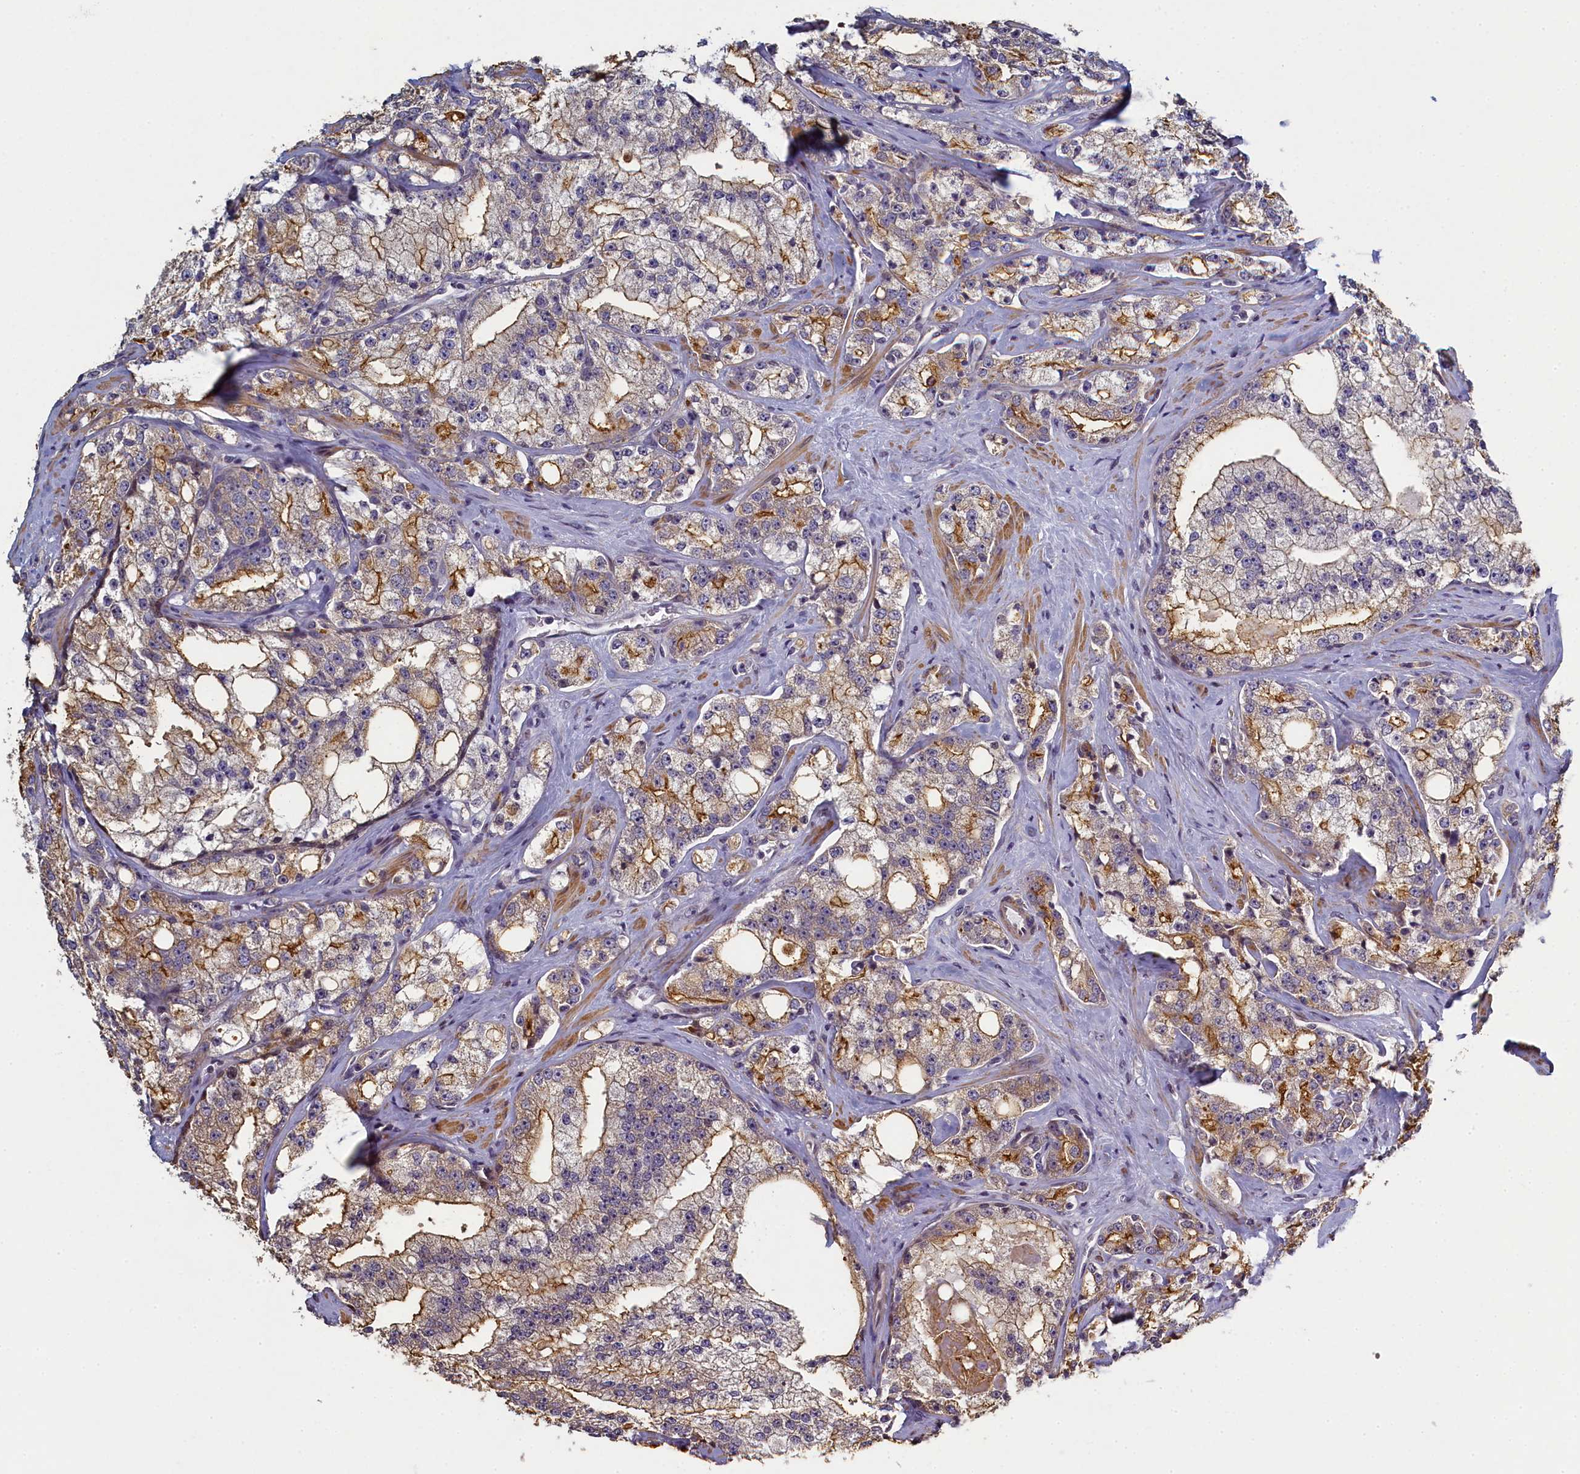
{"staining": {"intensity": "moderate", "quantity": "25%-75%", "location": "cytoplasmic/membranous"}, "tissue": "prostate cancer", "cell_type": "Tumor cells", "image_type": "cancer", "snomed": [{"axis": "morphology", "description": "Adenocarcinoma, High grade"}, {"axis": "topography", "description": "Prostate"}], "caption": "The photomicrograph demonstrates a brown stain indicating the presence of a protein in the cytoplasmic/membranous of tumor cells in prostate cancer (adenocarcinoma (high-grade)).", "gene": "DIXDC1", "patient": {"sex": "male", "age": 64}}